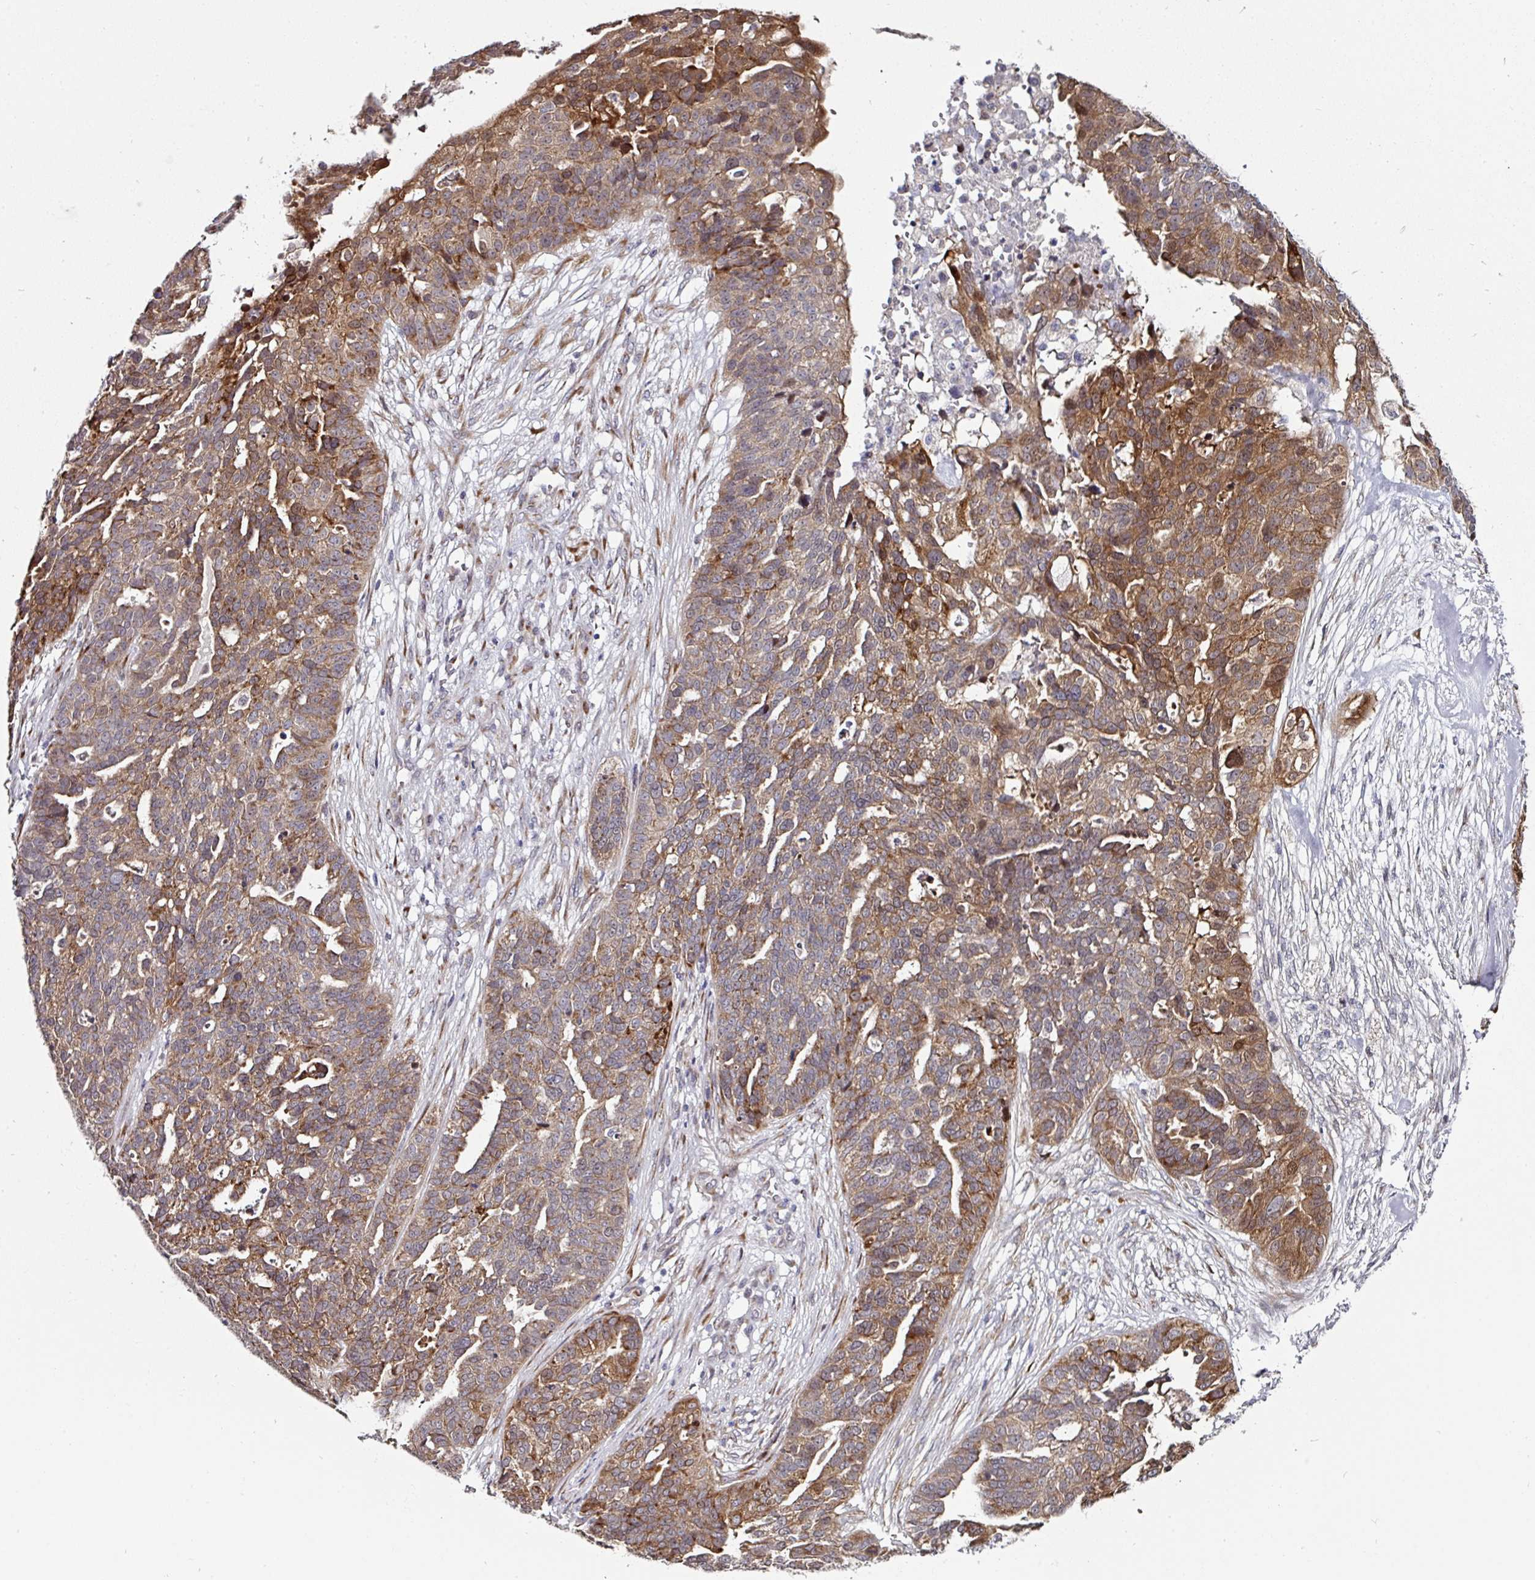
{"staining": {"intensity": "moderate", "quantity": ">75%", "location": "cytoplasmic/membranous"}, "tissue": "ovarian cancer", "cell_type": "Tumor cells", "image_type": "cancer", "snomed": [{"axis": "morphology", "description": "Cystadenocarcinoma, serous, NOS"}, {"axis": "topography", "description": "Ovary"}], "caption": "Protein staining exhibits moderate cytoplasmic/membranous positivity in approximately >75% of tumor cells in ovarian cancer (serous cystadenocarcinoma).", "gene": "APOLD1", "patient": {"sex": "female", "age": 59}}